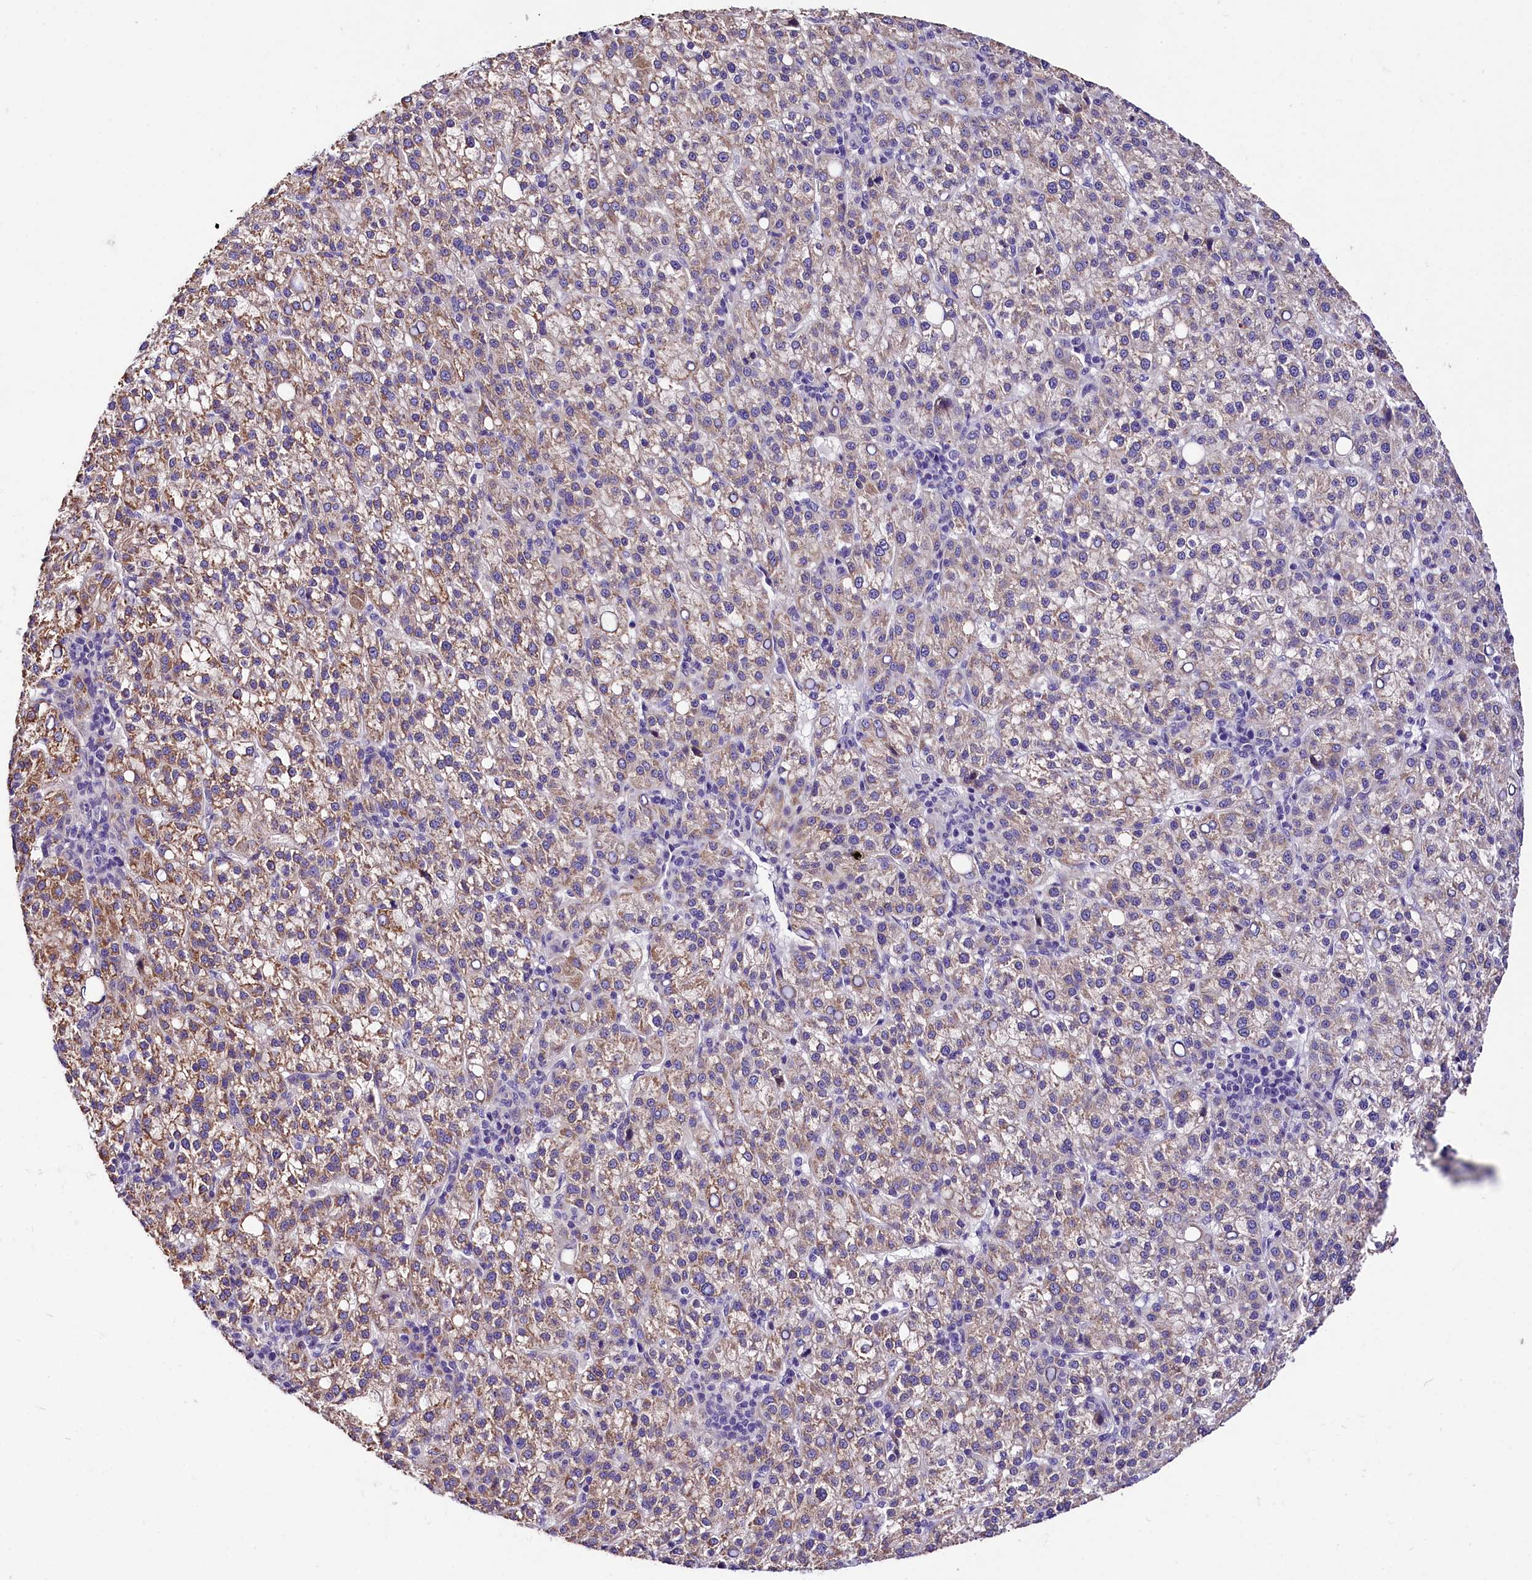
{"staining": {"intensity": "moderate", "quantity": "25%-75%", "location": "cytoplasmic/membranous"}, "tissue": "liver cancer", "cell_type": "Tumor cells", "image_type": "cancer", "snomed": [{"axis": "morphology", "description": "Carcinoma, Hepatocellular, NOS"}, {"axis": "topography", "description": "Liver"}], "caption": "Protein expression analysis of liver cancer (hepatocellular carcinoma) reveals moderate cytoplasmic/membranous staining in approximately 25%-75% of tumor cells.", "gene": "ACAA2", "patient": {"sex": "female", "age": 58}}